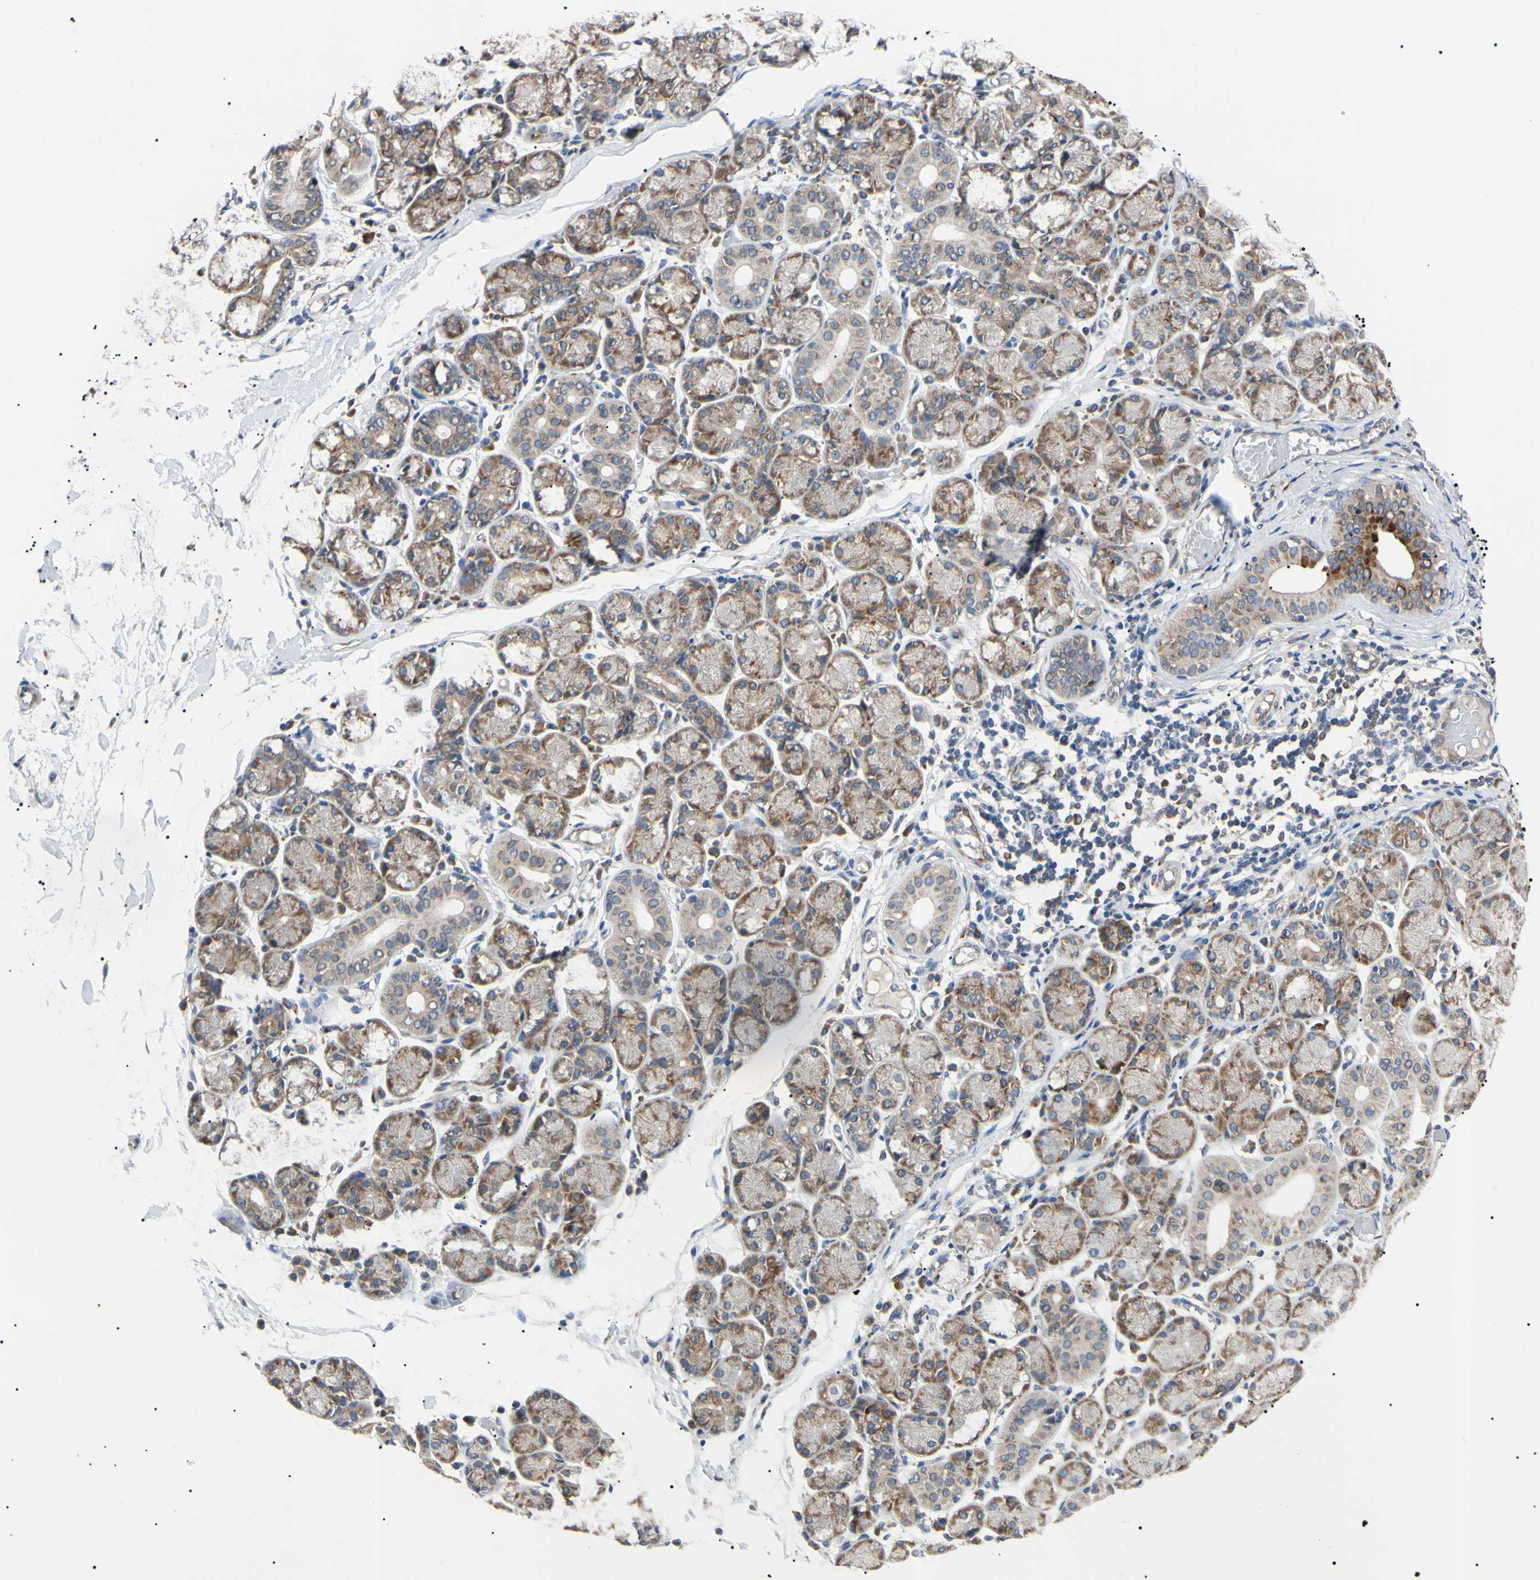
{"staining": {"intensity": "moderate", "quantity": ">75%", "location": "cytoplasmic/membranous"}, "tissue": "salivary gland", "cell_type": "Glandular cells", "image_type": "normal", "snomed": [{"axis": "morphology", "description": "Normal tissue, NOS"}, {"axis": "topography", "description": "Salivary gland"}], "caption": "Immunohistochemistry (IHC) (DAB (3,3'-diaminobenzidine)) staining of unremarkable human salivary gland shows moderate cytoplasmic/membranous protein positivity in approximately >75% of glandular cells. Immunohistochemistry stains the protein of interest in brown and the nuclei are stained blue.", "gene": "VAPA", "patient": {"sex": "female", "age": 24}}